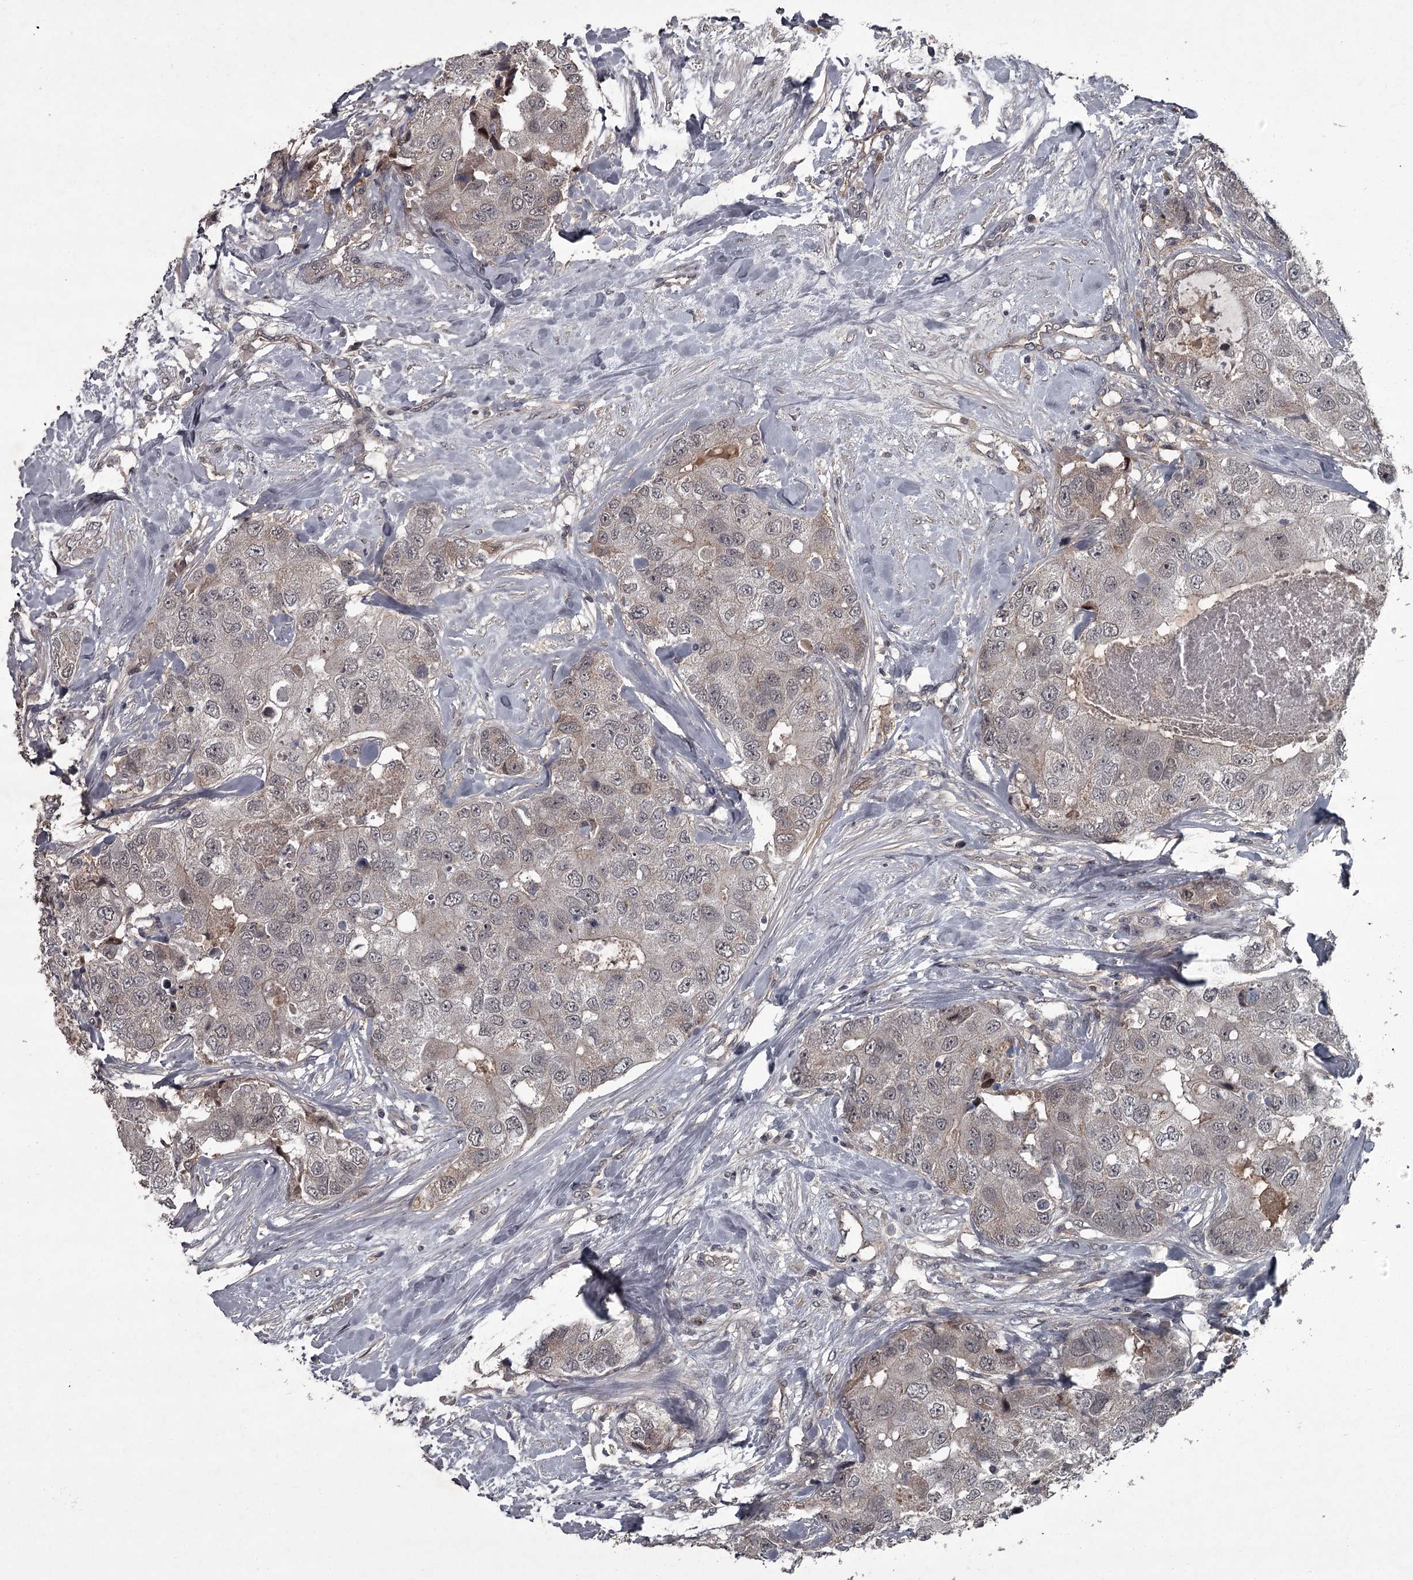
{"staining": {"intensity": "negative", "quantity": "none", "location": "none"}, "tissue": "breast cancer", "cell_type": "Tumor cells", "image_type": "cancer", "snomed": [{"axis": "morphology", "description": "Duct carcinoma"}, {"axis": "topography", "description": "Breast"}], "caption": "DAB immunohistochemical staining of breast intraductal carcinoma exhibits no significant positivity in tumor cells.", "gene": "FLVCR2", "patient": {"sex": "female", "age": 62}}